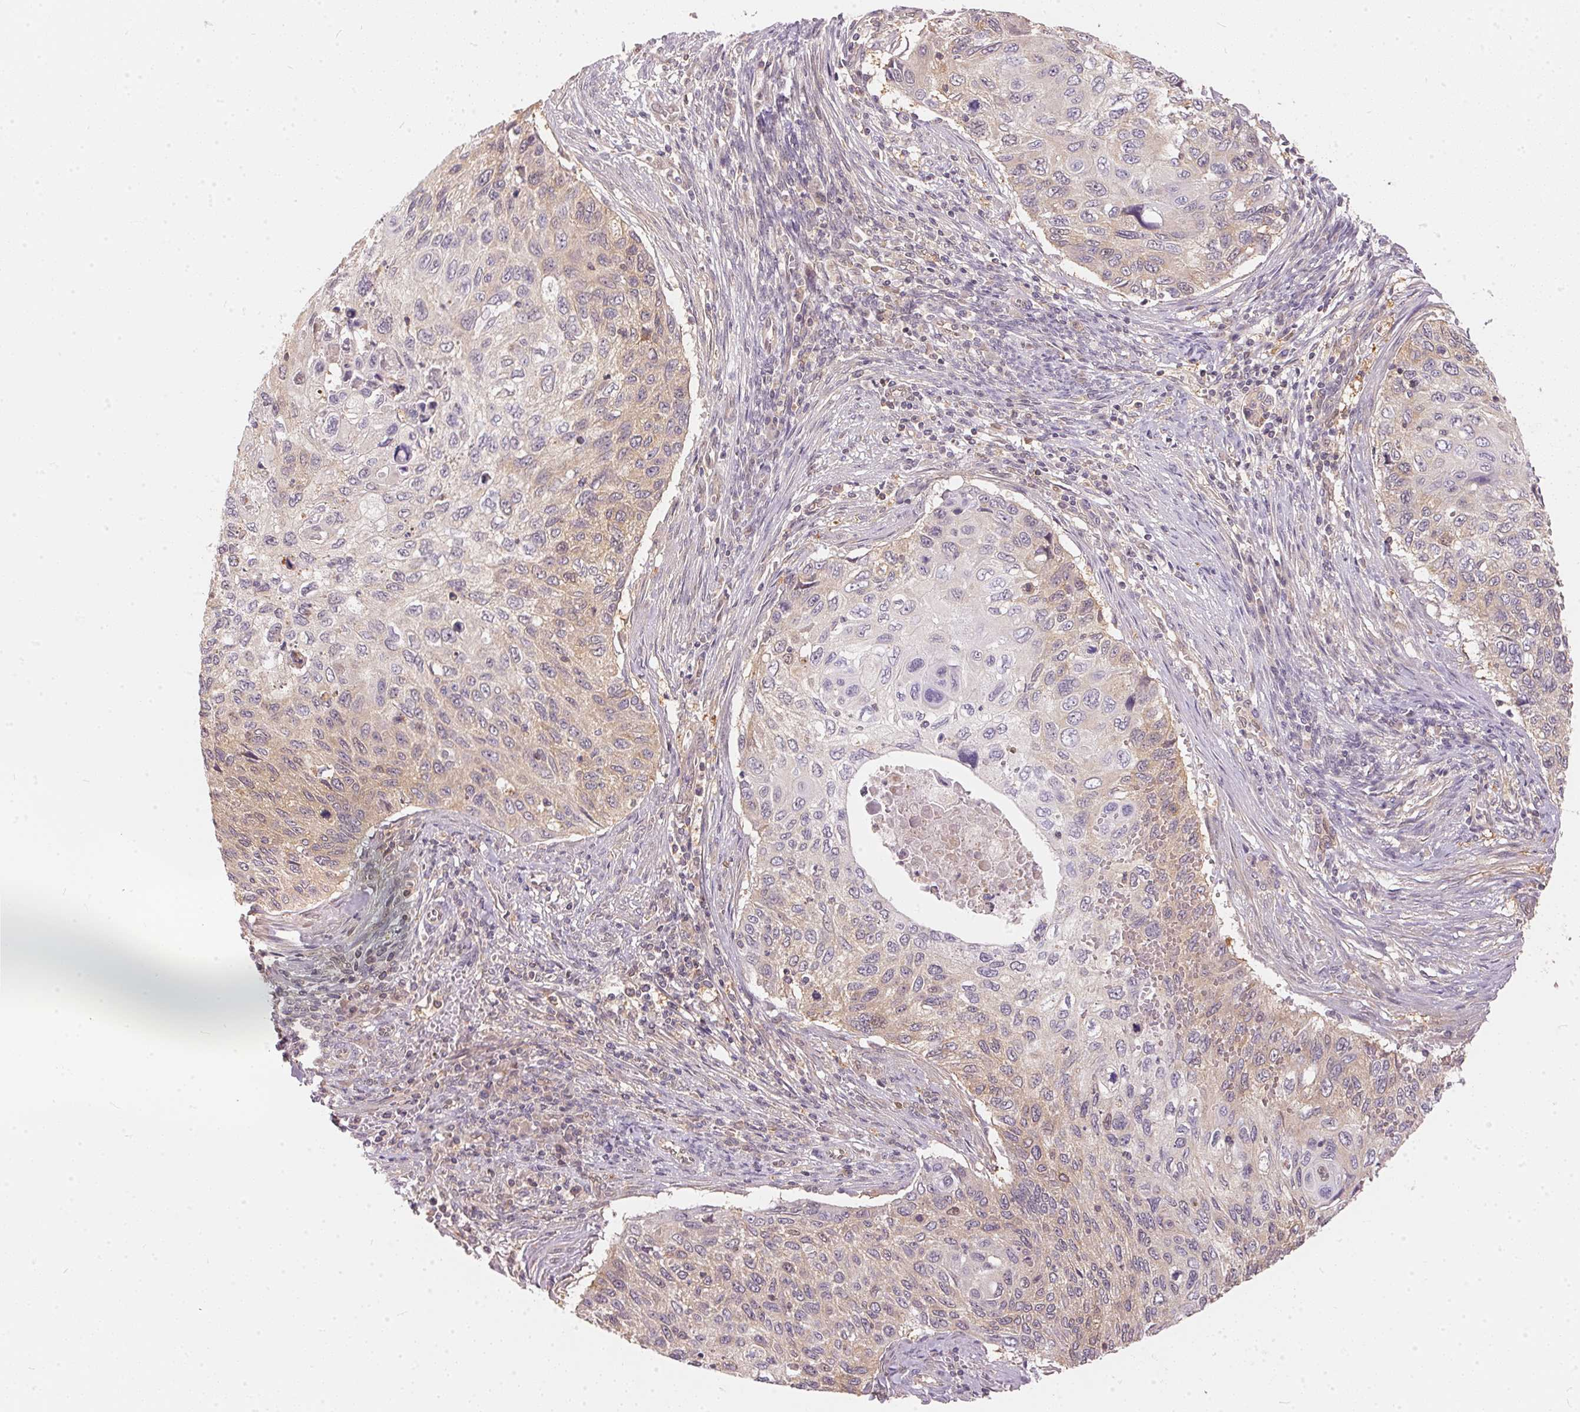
{"staining": {"intensity": "weak", "quantity": "25%-75%", "location": "cytoplasmic/membranous"}, "tissue": "cervical cancer", "cell_type": "Tumor cells", "image_type": "cancer", "snomed": [{"axis": "morphology", "description": "Squamous cell carcinoma, NOS"}, {"axis": "topography", "description": "Cervix"}], "caption": "Weak cytoplasmic/membranous staining is seen in approximately 25%-75% of tumor cells in cervical cancer. The protein is stained brown, and the nuclei are stained in blue (DAB (3,3'-diaminobenzidine) IHC with brightfield microscopy, high magnification).", "gene": "BLMH", "patient": {"sex": "female", "age": 70}}